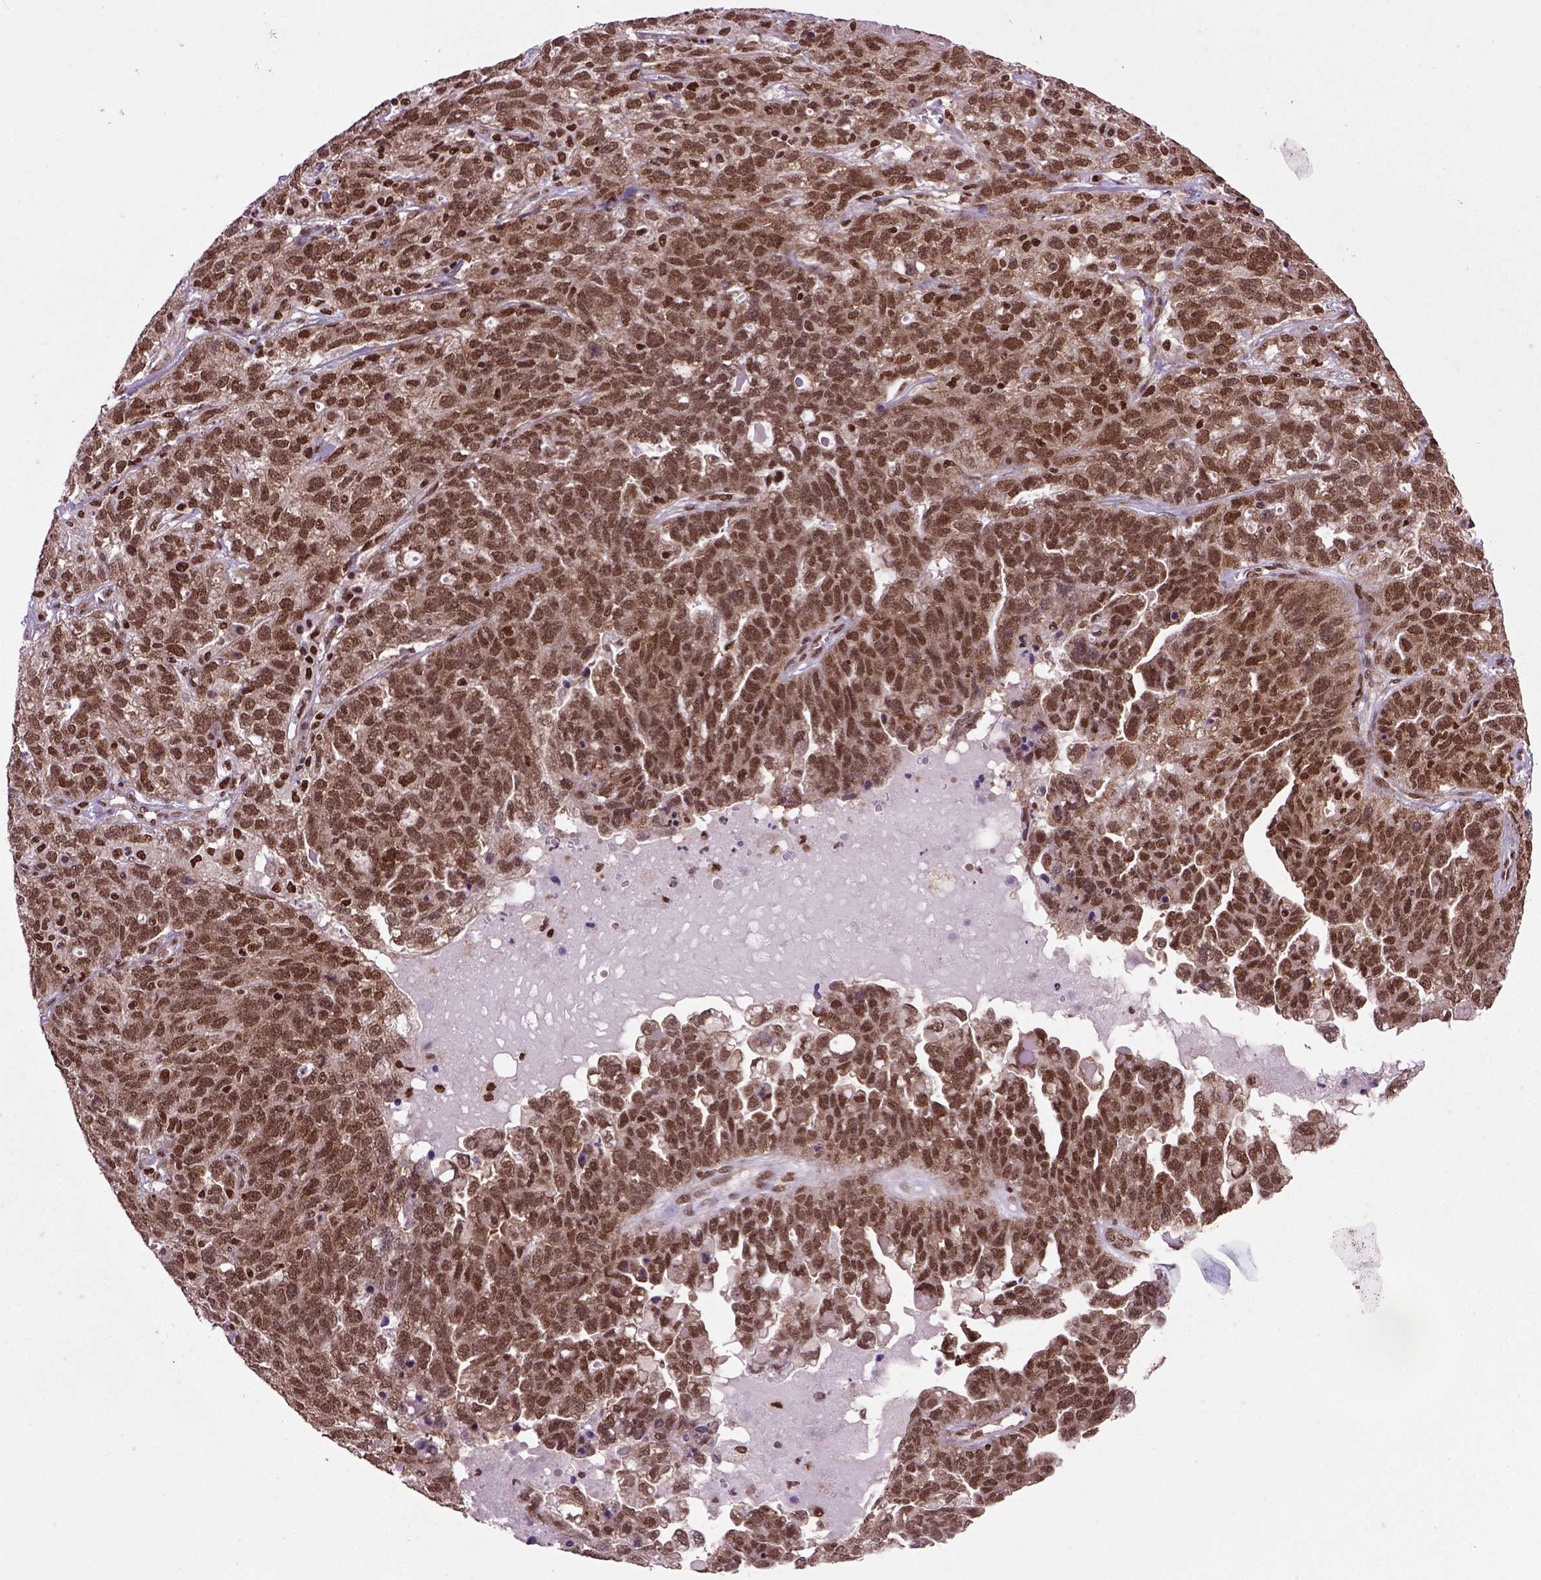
{"staining": {"intensity": "moderate", "quantity": ">75%", "location": "cytoplasmic/membranous,nuclear"}, "tissue": "ovarian cancer", "cell_type": "Tumor cells", "image_type": "cancer", "snomed": [{"axis": "morphology", "description": "Cystadenocarcinoma, serous, NOS"}, {"axis": "topography", "description": "Ovary"}], "caption": "High-power microscopy captured an IHC photomicrograph of ovarian cancer (serous cystadenocarcinoma), revealing moderate cytoplasmic/membranous and nuclear staining in approximately >75% of tumor cells.", "gene": "CELF1", "patient": {"sex": "female", "age": 71}}